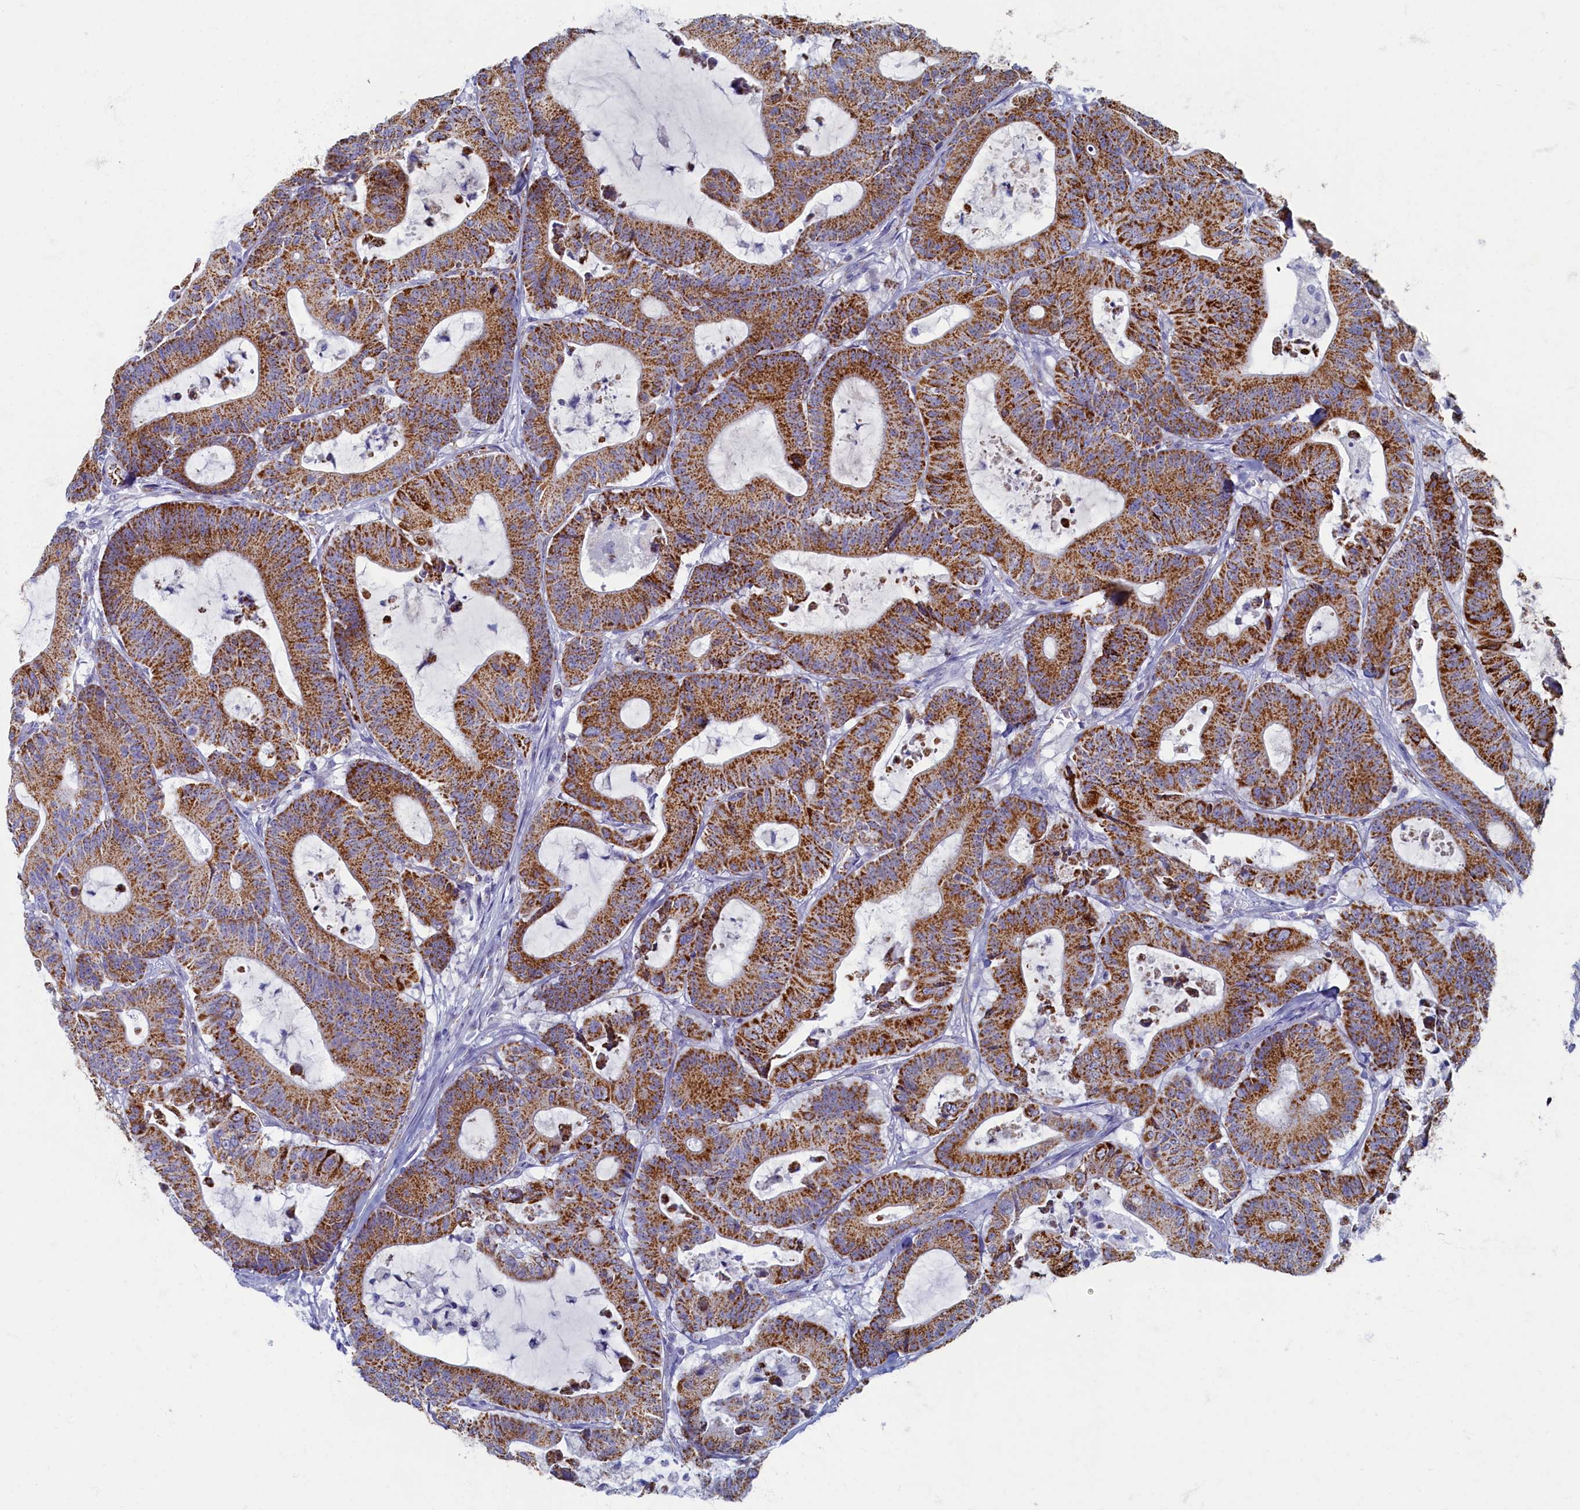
{"staining": {"intensity": "strong", "quantity": ">75%", "location": "cytoplasmic/membranous"}, "tissue": "colorectal cancer", "cell_type": "Tumor cells", "image_type": "cancer", "snomed": [{"axis": "morphology", "description": "Adenocarcinoma, NOS"}, {"axis": "topography", "description": "Colon"}], "caption": "Strong cytoplasmic/membranous protein staining is appreciated in about >75% of tumor cells in colorectal cancer (adenocarcinoma).", "gene": "OCIAD2", "patient": {"sex": "female", "age": 84}}